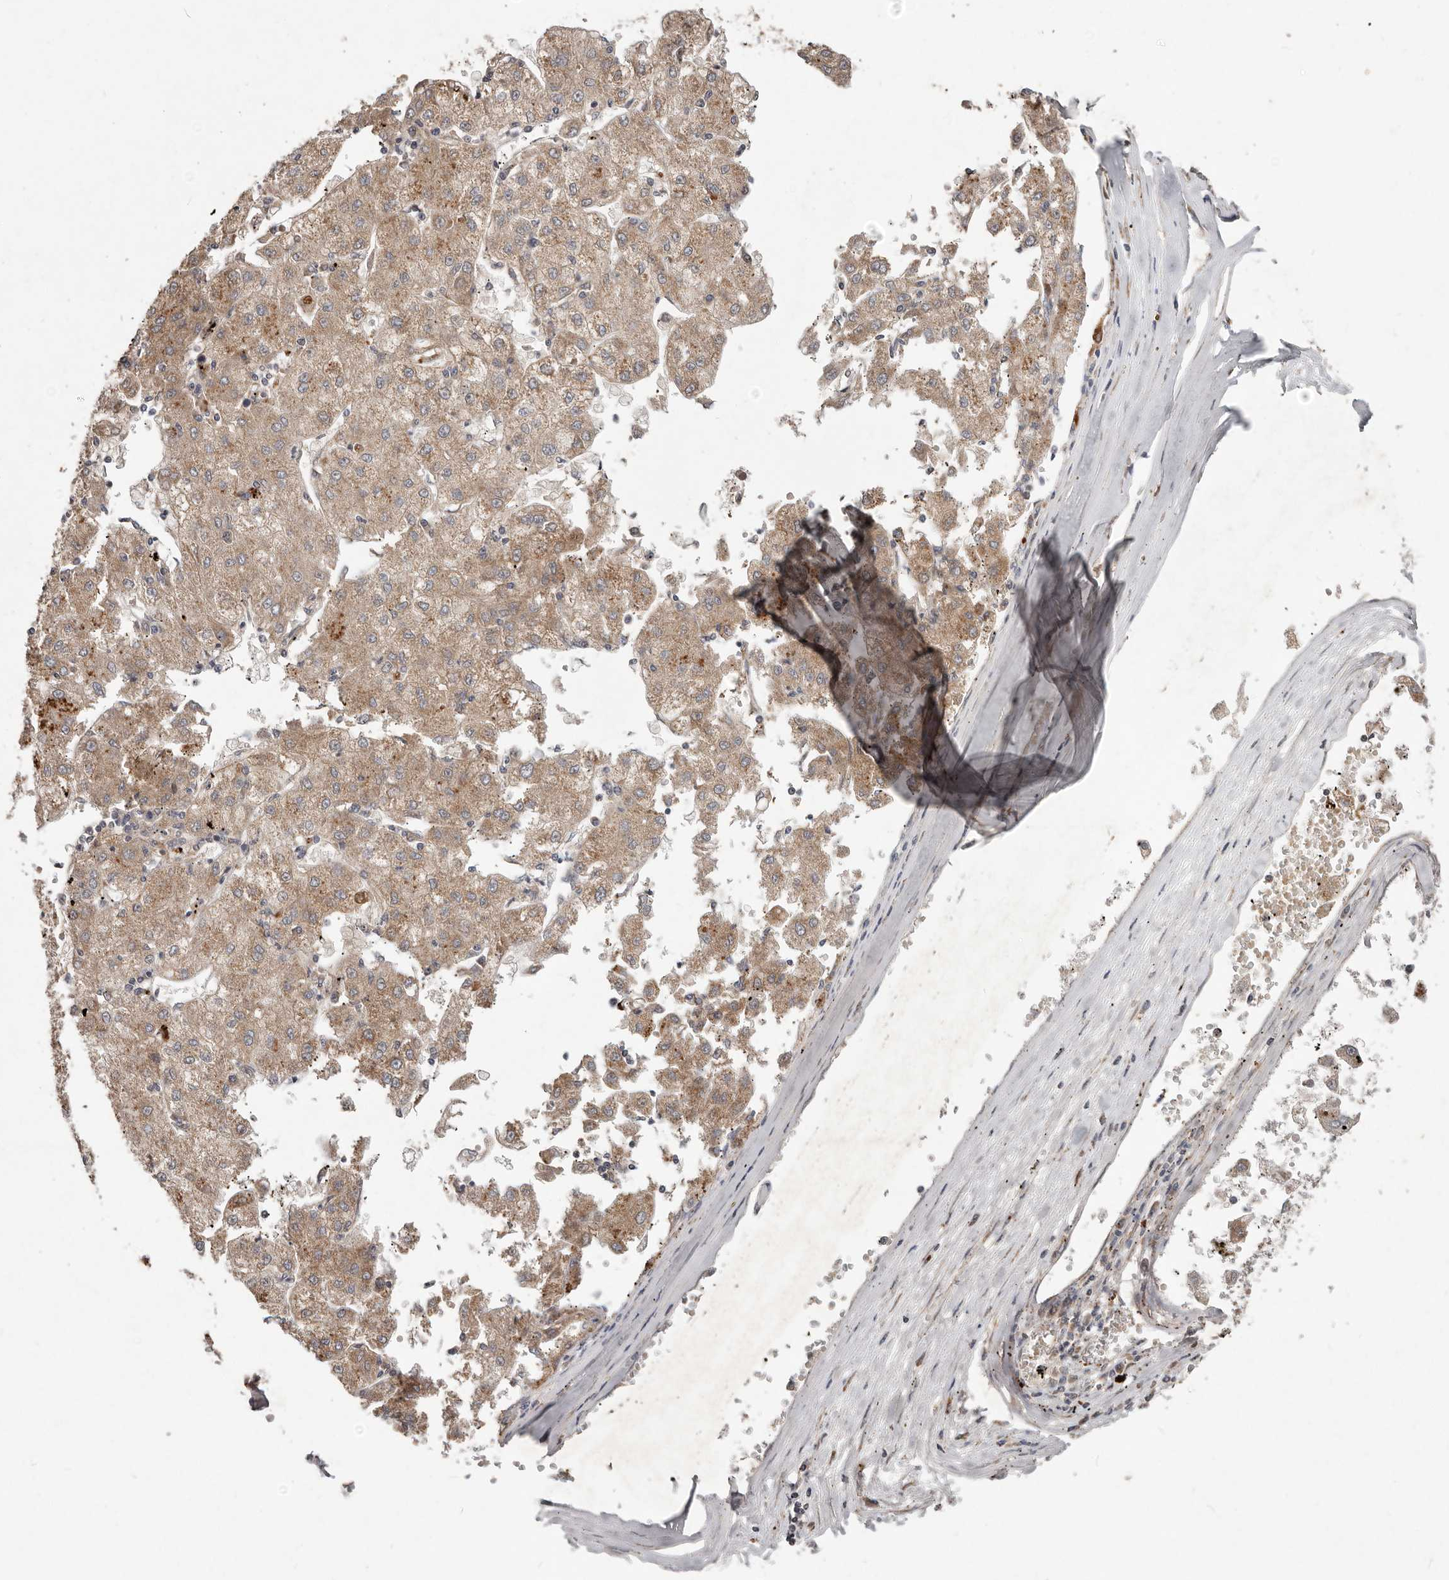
{"staining": {"intensity": "weak", "quantity": ">75%", "location": "cytoplasmic/membranous"}, "tissue": "liver cancer", "cell_type": "Tumor cells", "image_type": "cancer", "snomed": [{"axis": "morphology", "description": "Carcinoma, Hepatocellular, NOS"}, {"axis": "topography", "description": "Liver"}], "caption": "Weak cytoplasmic/membranous positivity is appreciated in approximately >75% of tumor cells in liver cancer.", "gene": "PLOD2", "patient": {"sex": "male", "age": 72}}